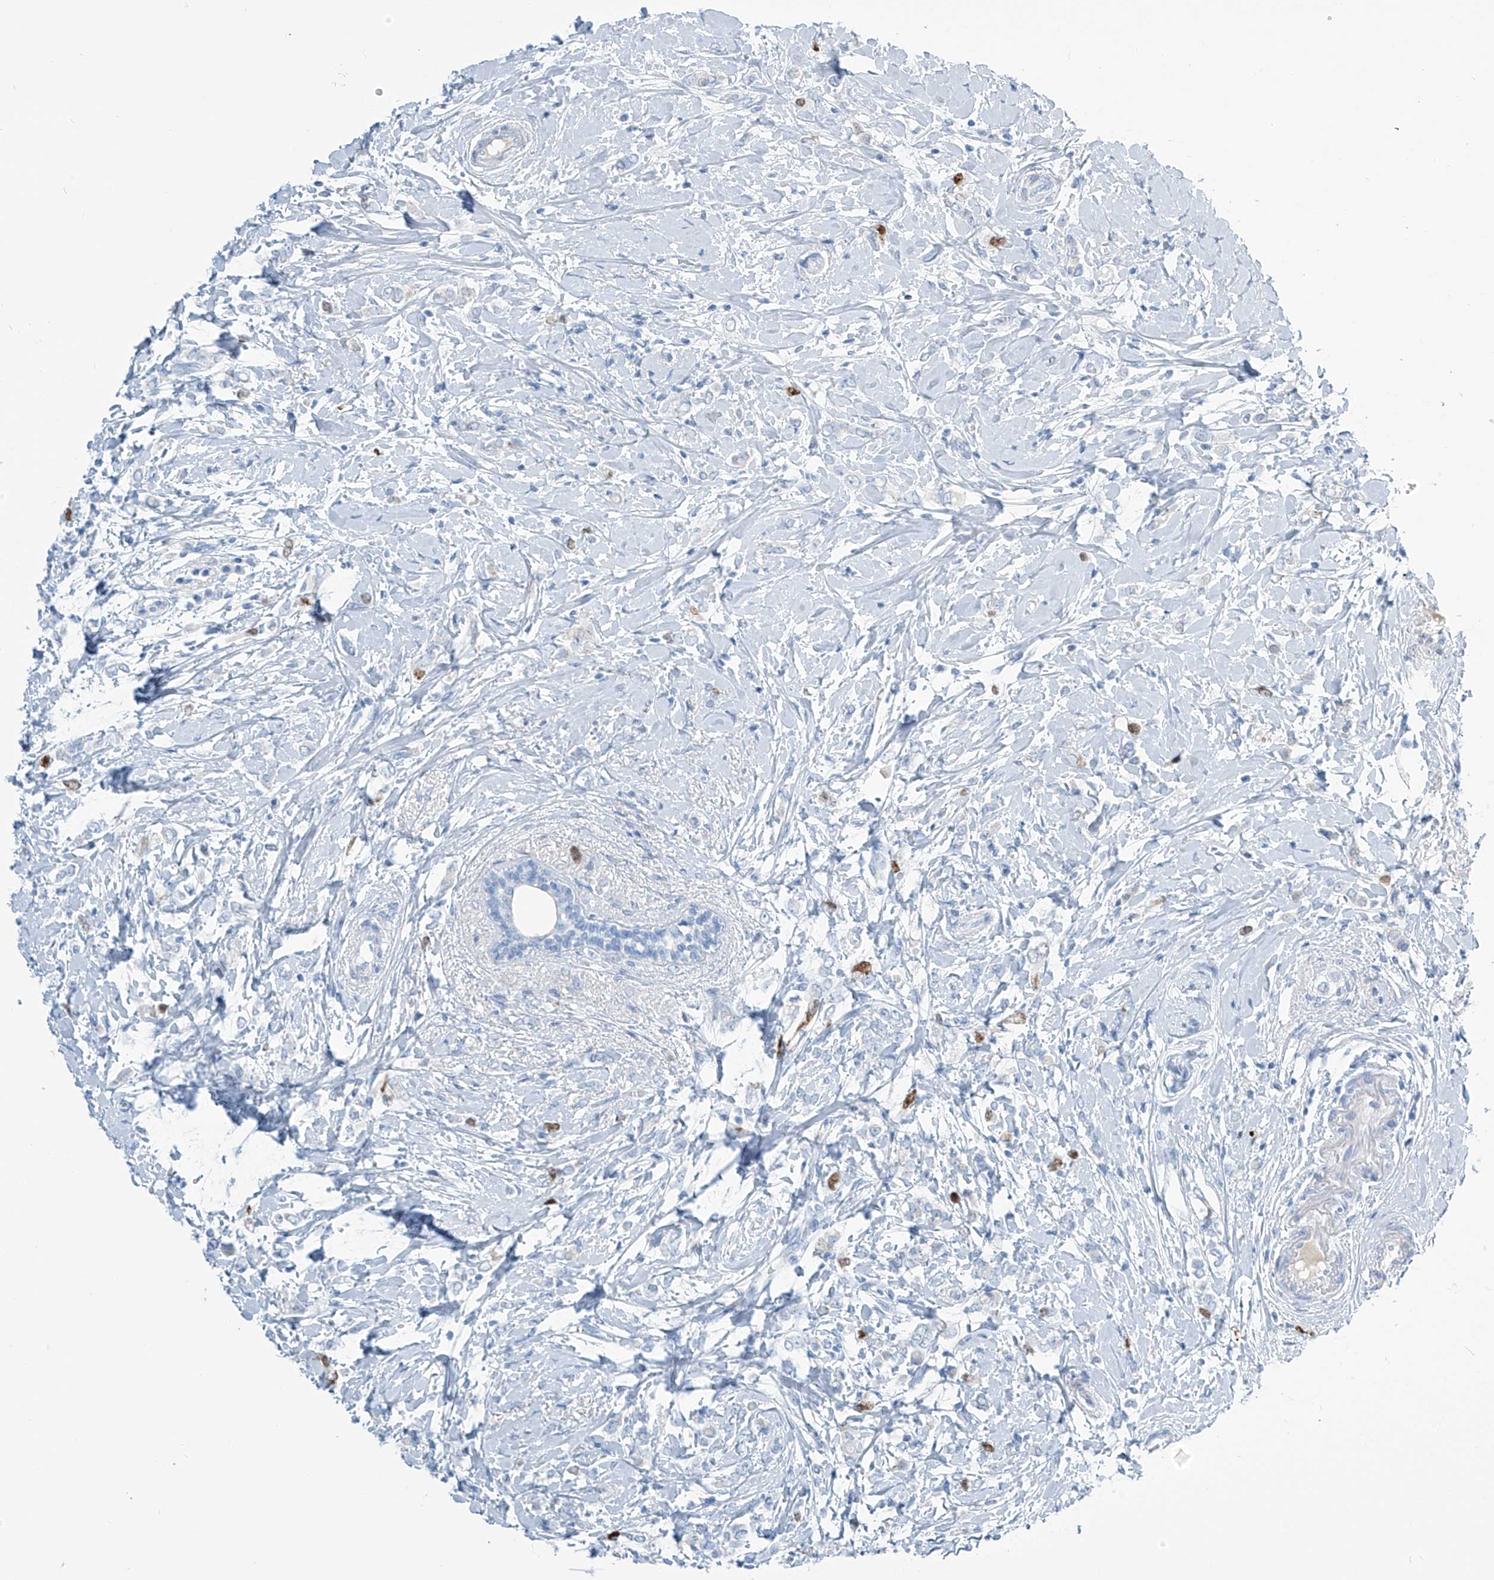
{"staining": {"intensity": "negative", "quantity": "none", "location": "none"}, "tissue": "breast cancer", "cell_type": "Tumor cells", "image_type": "cancer", "snomed": [{"axis": "morphology", "description": "Normal tissue, NOS"}, {"axis": "morphology", "description": "Lobular carcinoma"}, {"axis": "topography", "description": "Breast"}], "caption": "DAB (3,3'-diaminobenzidine) immunohistochemical staining of human lobular carcinoma (breast) displays no significant positivity in tumor cells.", "gene": "SGO2", "patient": {"sex": "female", "age": 47}}